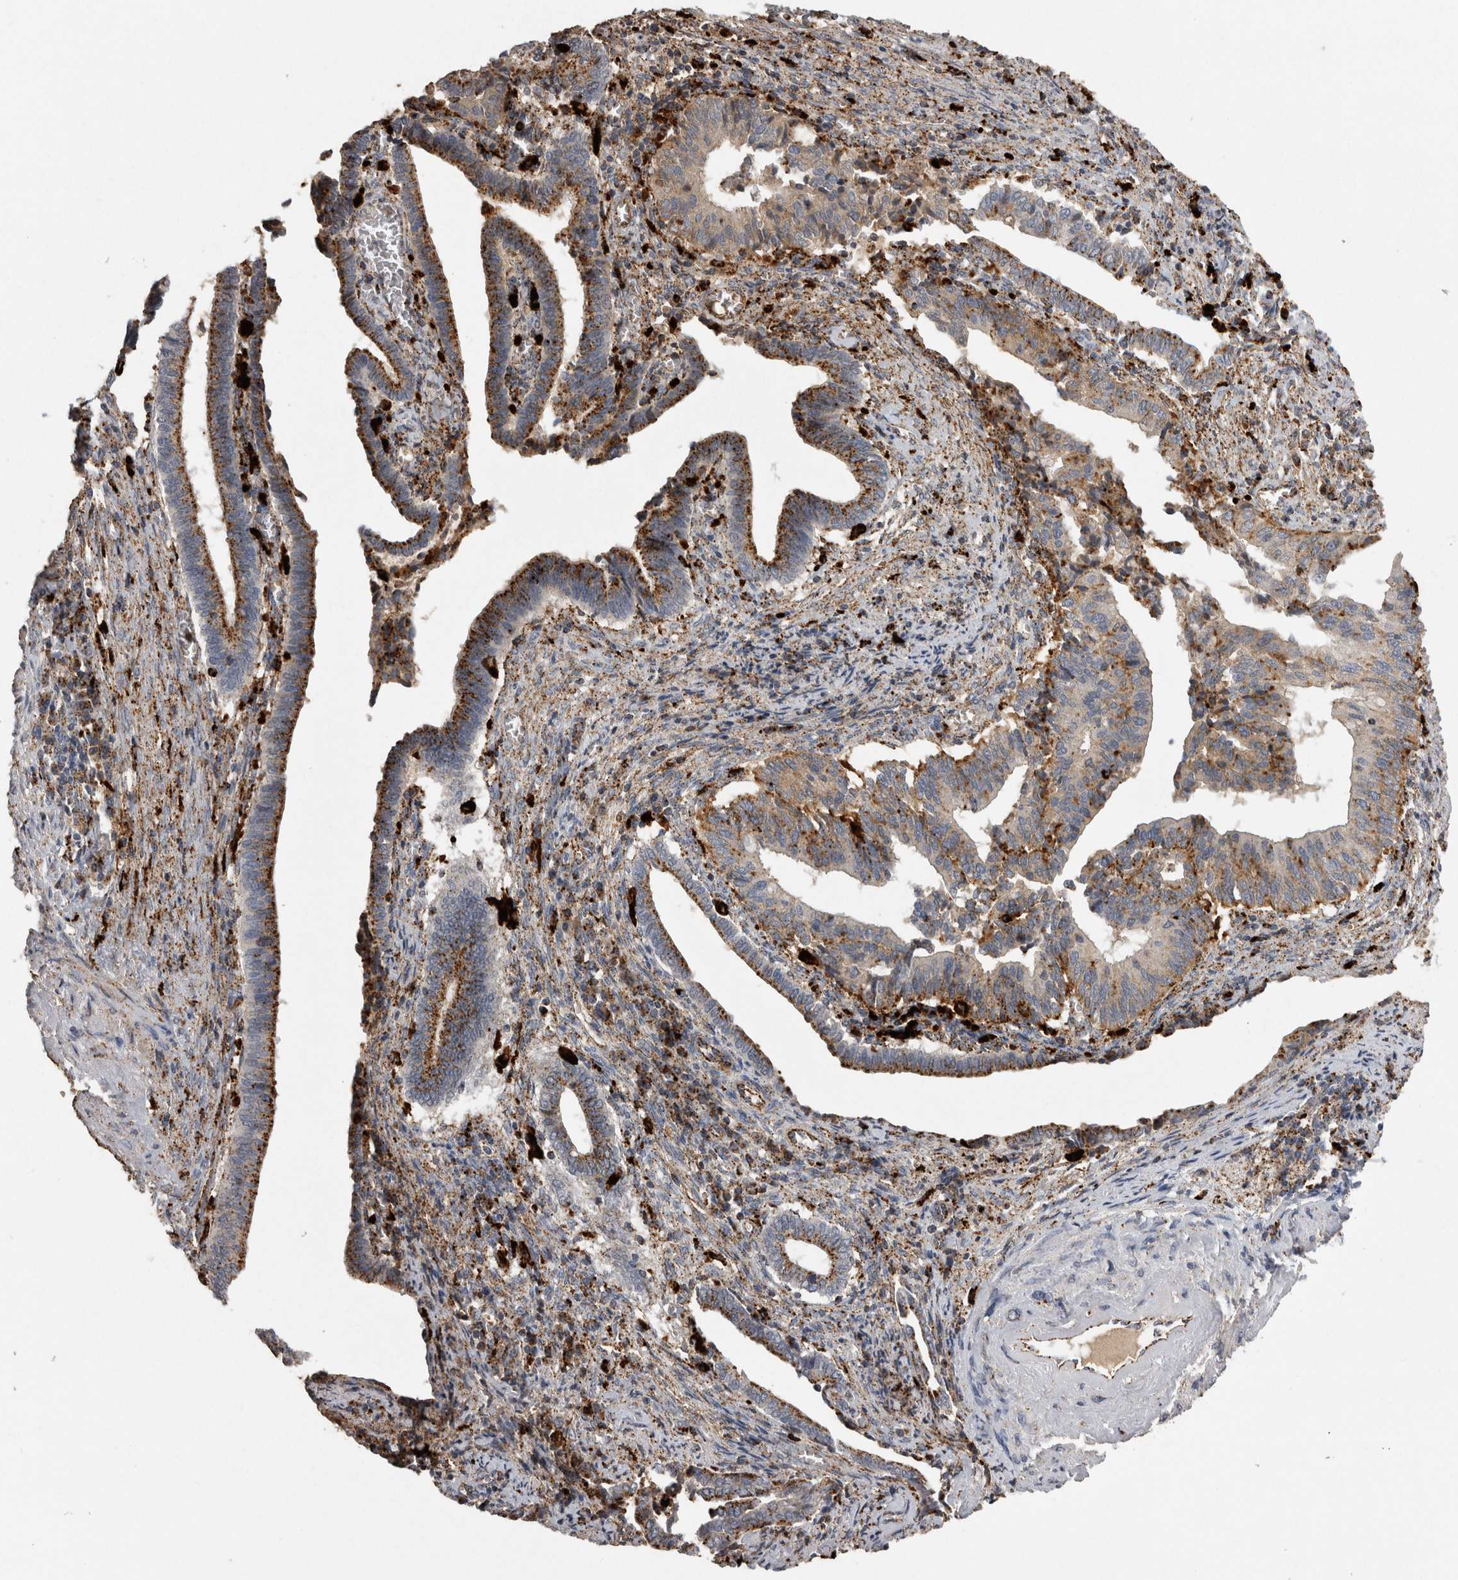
{"staining": {"intensity": "moderate", "quantity": ">75%", "location": "cytoplasmic/membranous"}, "tissue": "cervical cancer", "cell_type": "Tumor cells", "image_type": "cancer", "snomed": [{"axis": "morphology", "description": "Adenocarcinoma, NOS"}, {"axis": "topography", "description": "Cervix"}], "caption": "Moderate cytoplasmic/membranous protein staining is identified in about >75% of tumor cells in adenocarcinoma (cervical). (Stains: DAB (3,3'-diaminobenzidine) in brown, nuclei in blue, Microscopy: brightfield microscopy at high magnification).", "gene": "CTSZ", "patient": {"sex": "female", "age": 44}}